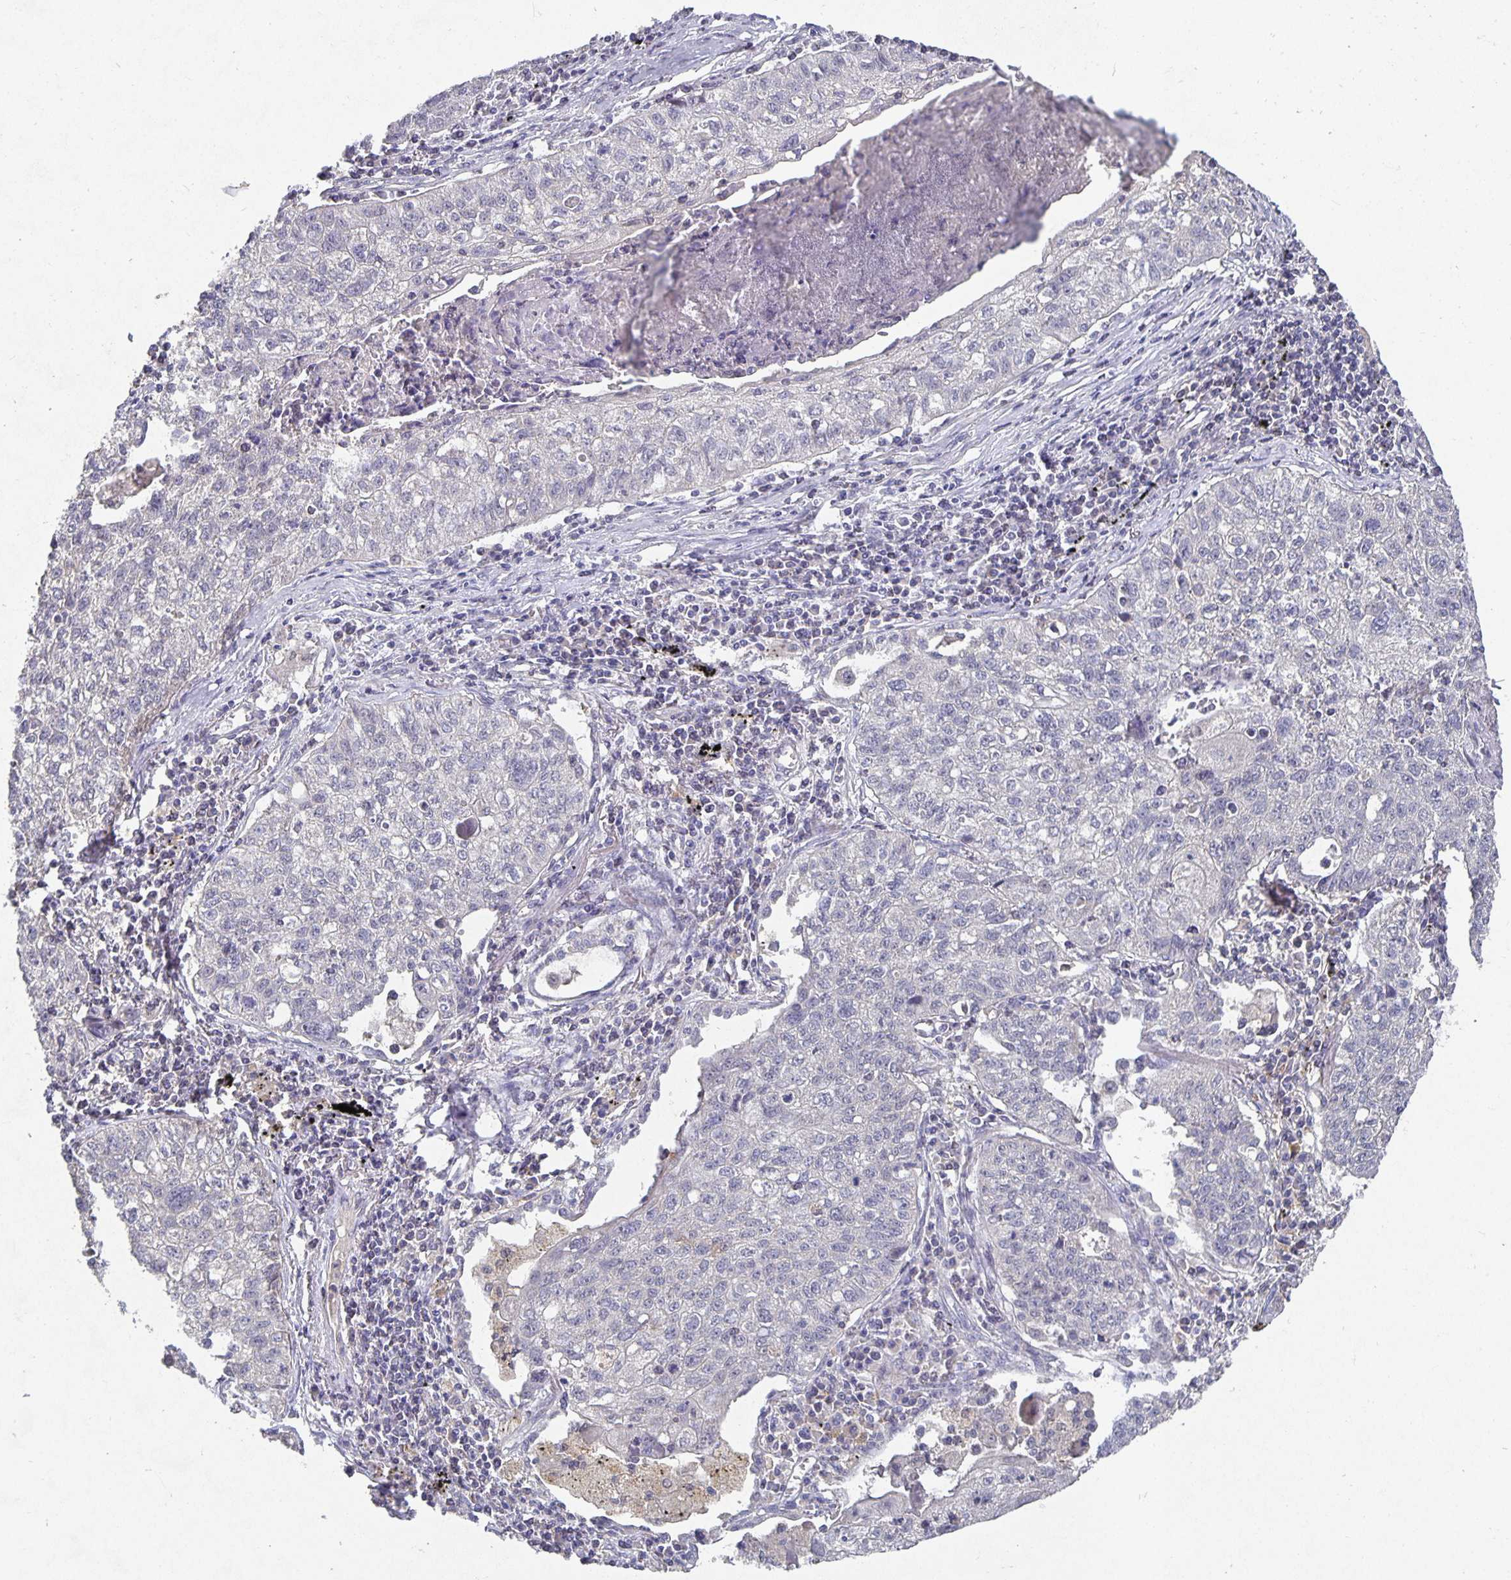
{"staining": {"intensity": "negative", "quantity": "none", "location": "none"}, "tissue": "lung cancer", "cell_type": "Tumor cells", "image_type": "cancer", "snomed": [{"axis": "morphology", "description": "Normal morphology"}, {"axis": "morphology", "description": "Aneuploidy"}, {"axis": "morphology", "description": "Squamous cell carcinoma, NOS"}, {"axis": "topography", "description": "Lymph node"}, {"axis": "topography", "description": "Lung"}], "caption": "This is an IHC image of lung cancer (aneuploidy). There is no staining in tumor cells.", "gene": "HEPN1", "patient": {"sex": "female", "age": 76}}